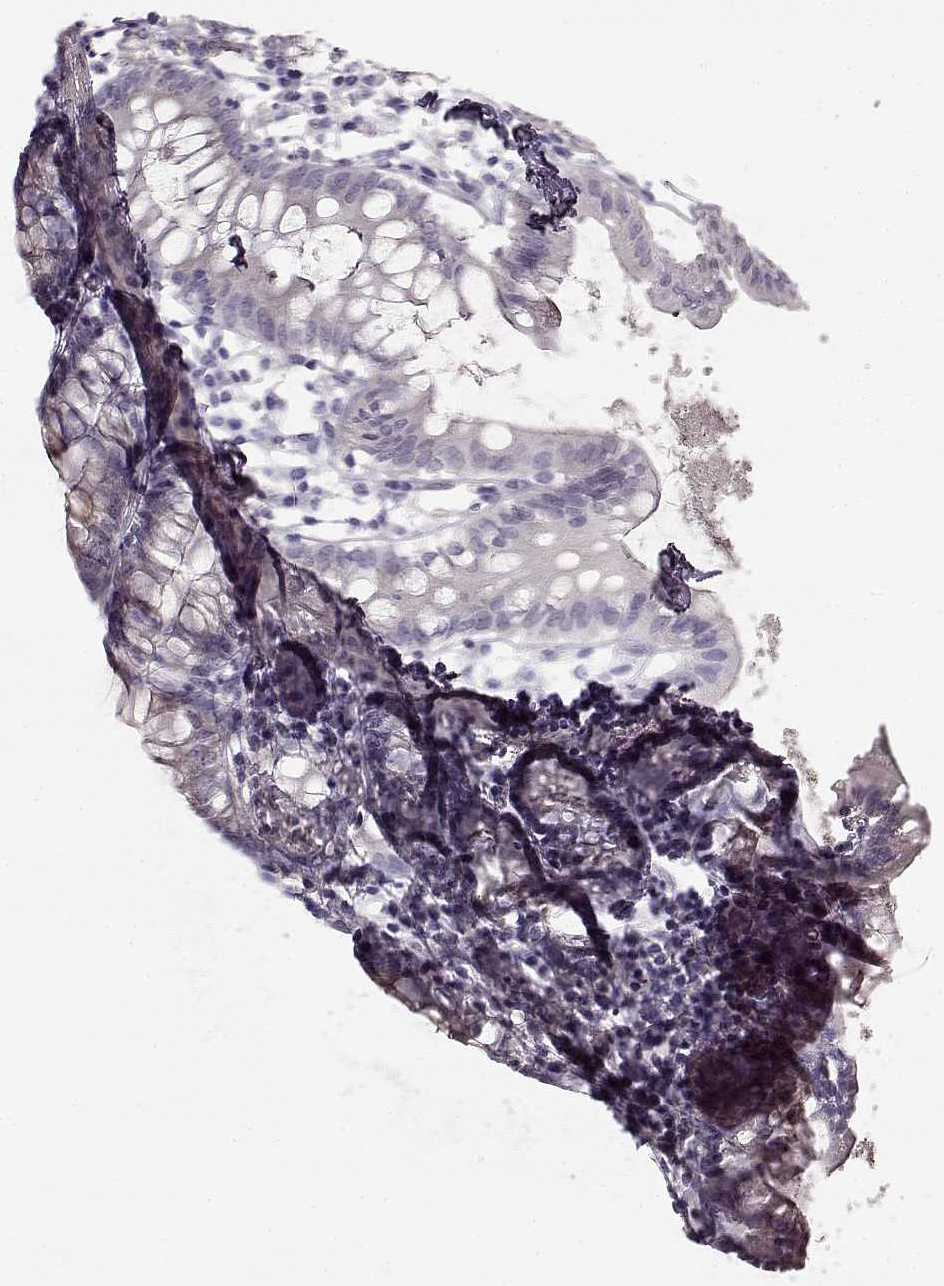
{"staining": {"intensity": "negative", "quantity": "none", "location": "none"}, "tissue": "small intestine", "cell_type": "Glandular cells", "image_type": "normal", "snomed": [{"axis": "morphology", "description": "Normal tissue, NOS"}, {"axis": "topography", "description": "Small intestine"}], "caption": "Micrograph shows no protein expression in glandular cells of benign small intestine.", "gene": "MAP6D1", "patient": {"sex": "female", "age": 90}}